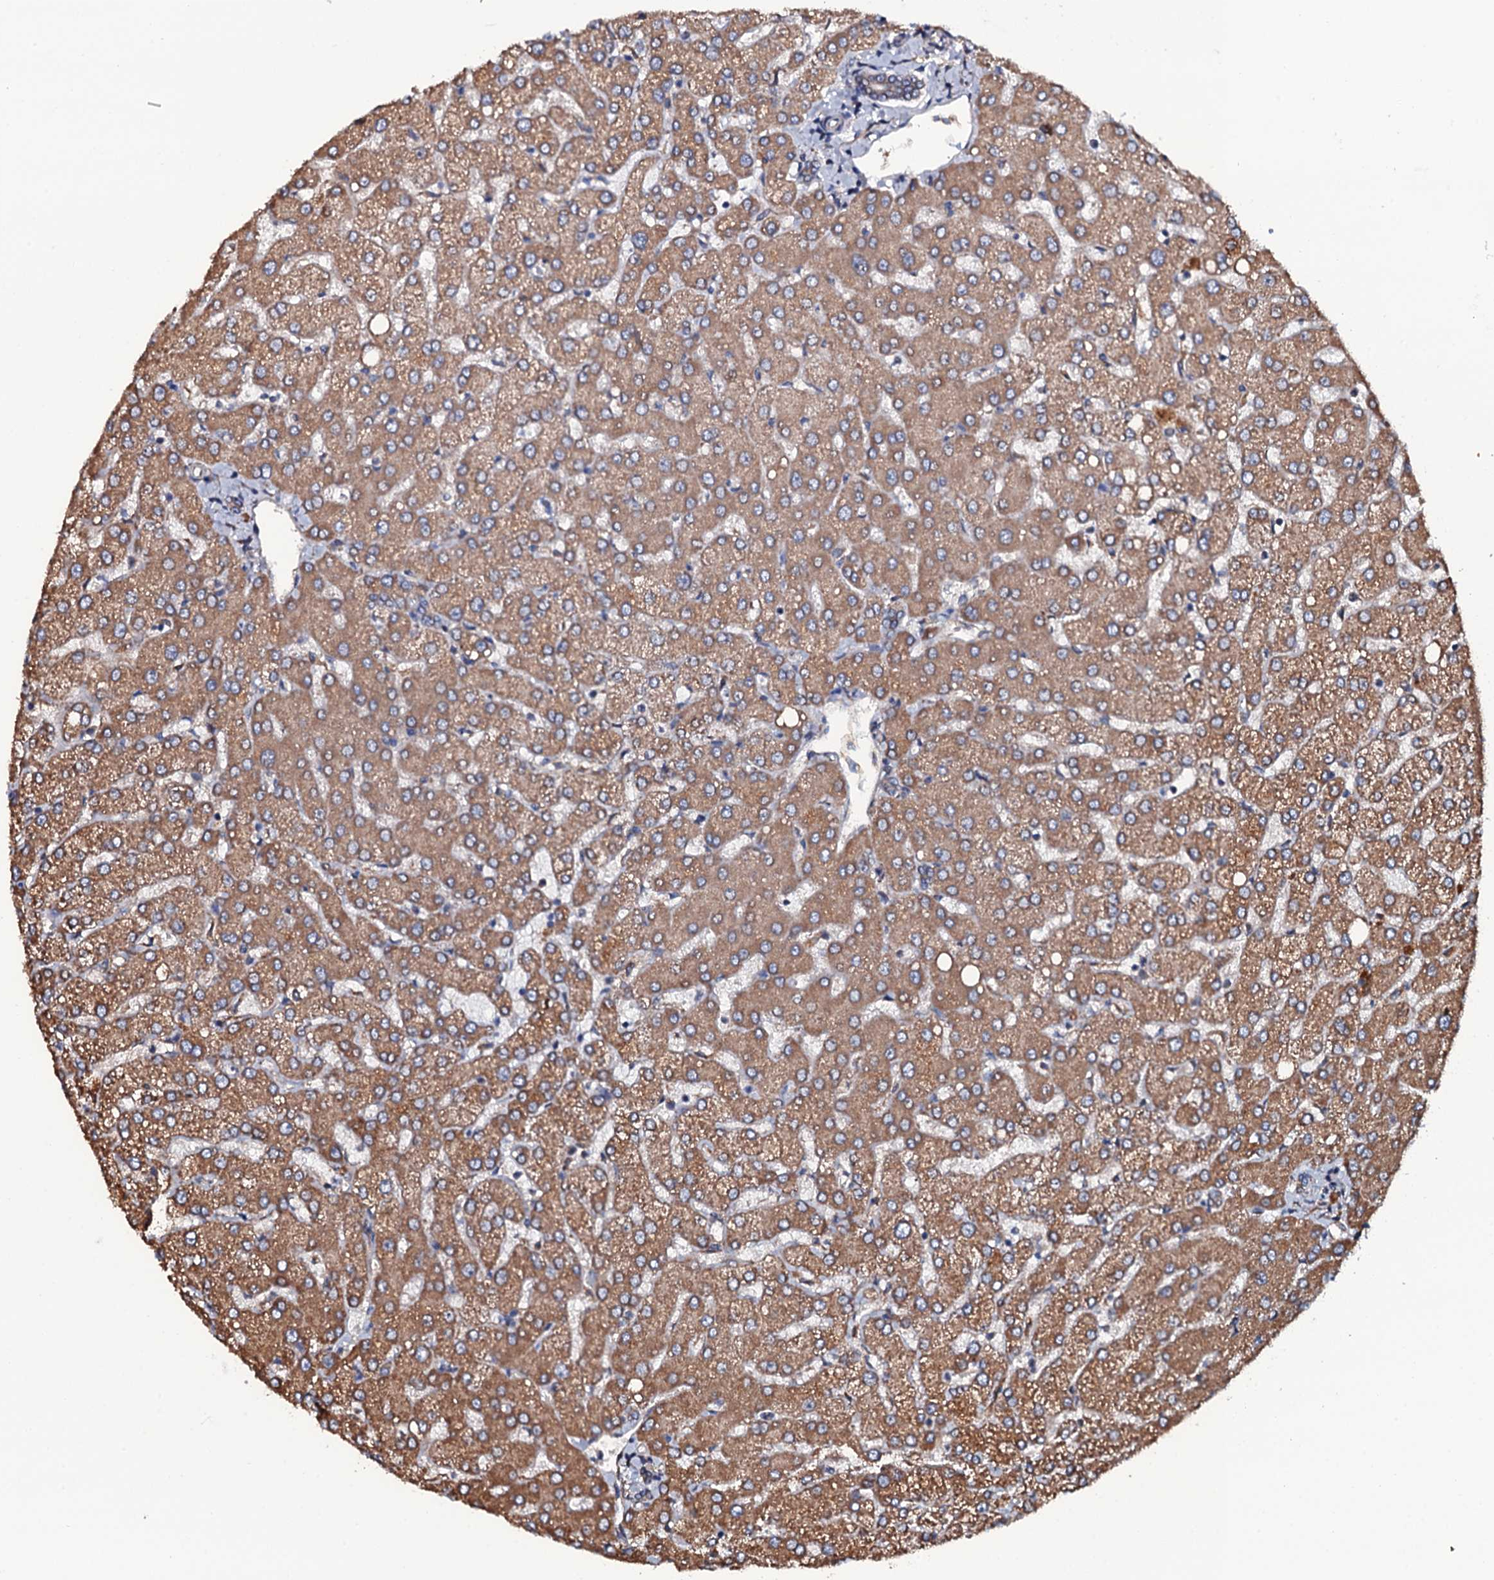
{"staining": {"intensity": "weak", "quantity": "25%-75%", "location": "cytoplasmic/membranous"}, "tissue": "liver", "cell_type": "Cholangiocytes", "image_type": "normal", "snomed": [{"axis": "morphology", "description": "Normal tissue, NOS"}, {"axis": "topography", "description": "Liver"}], "caption": "High-power microscopy captured an IHC histopathology image of benign liver, revealing weak cytoplasmic/membranous expression in about 25%-75% of cholangiocytes.", "gene": "RAB12", "patient": {"sex": "female", "age": 54}}